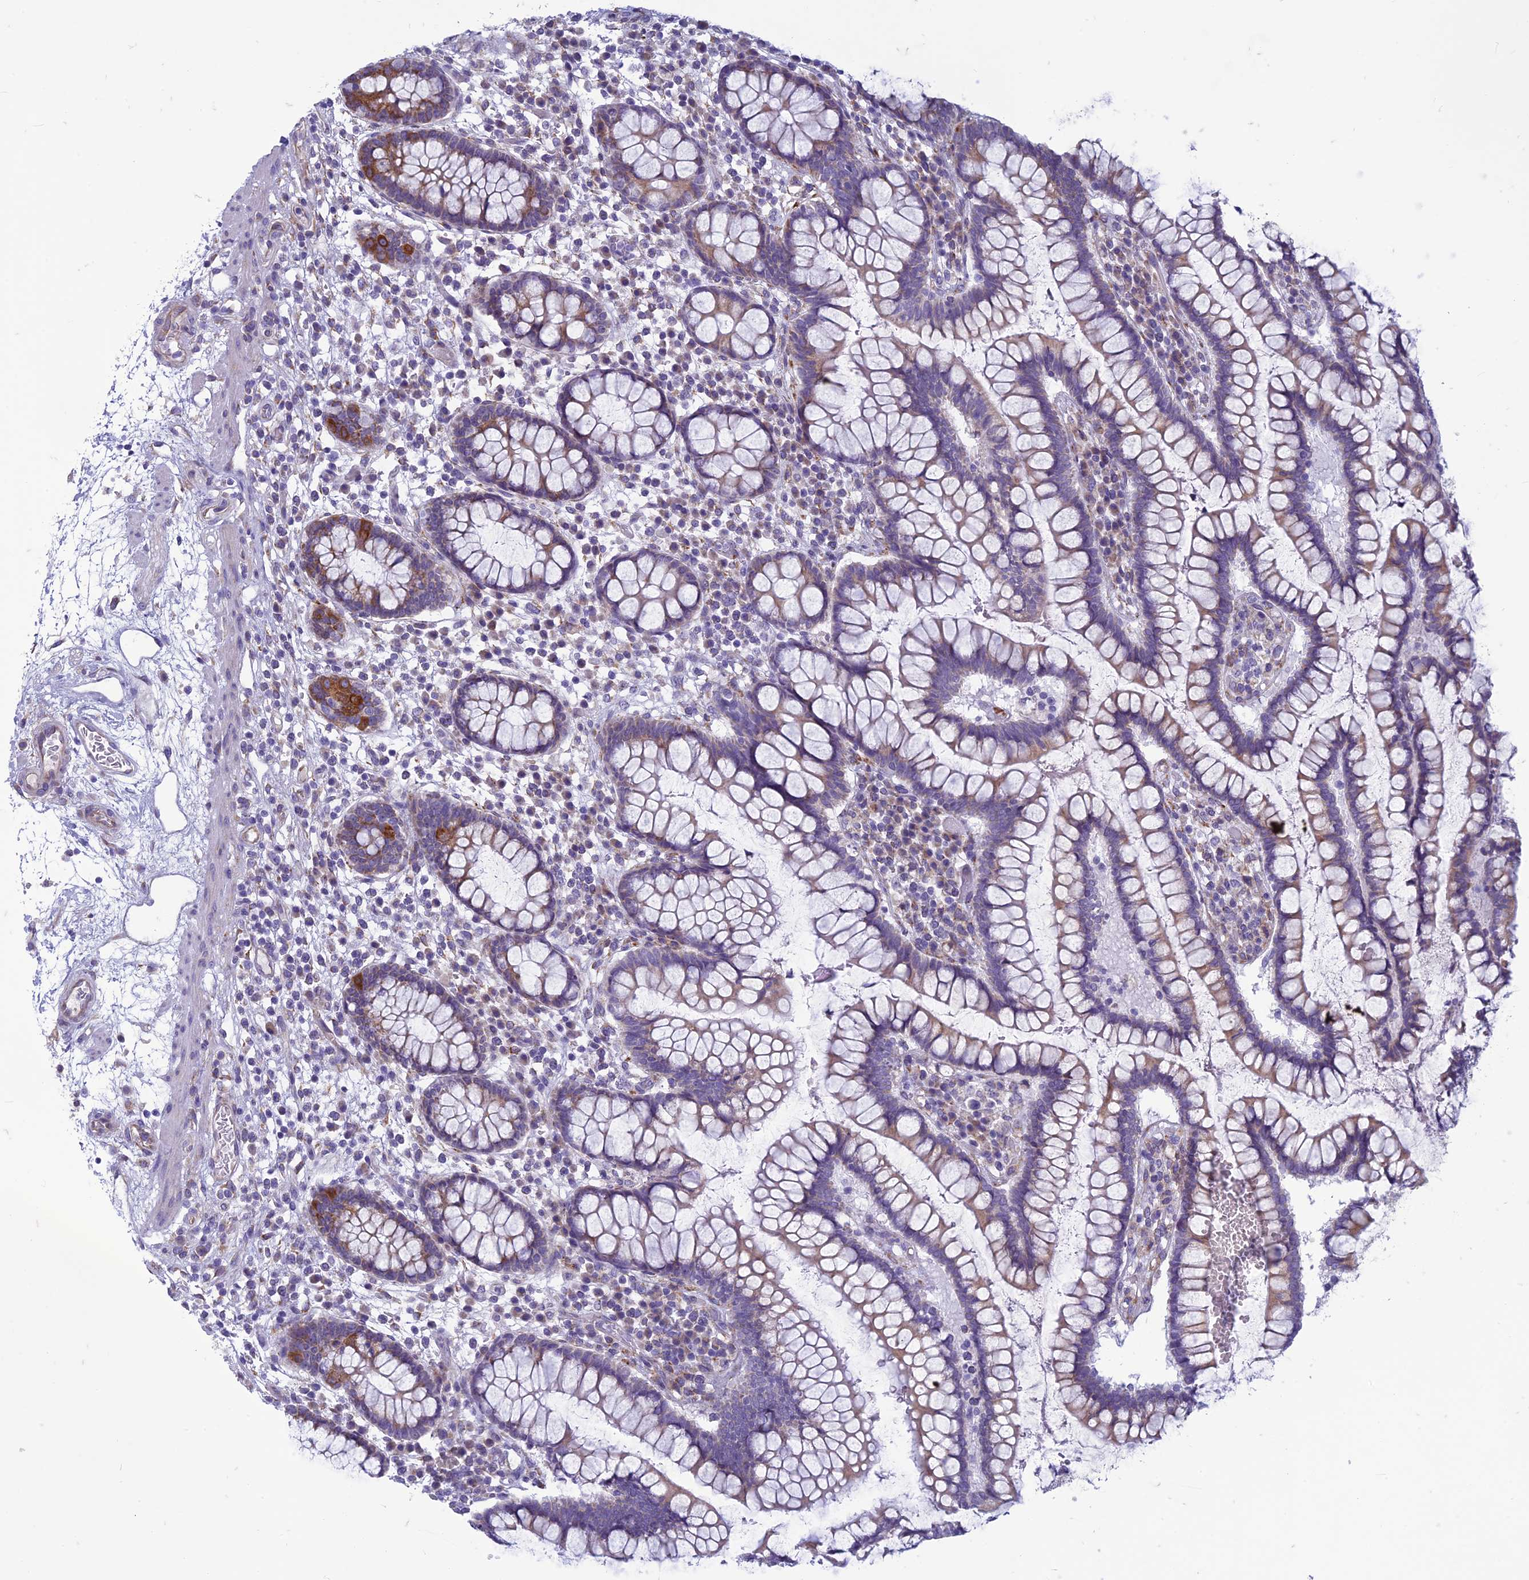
{"staining": {"intensity": "negative", "quantity": "none", "location": "none"}, "tissue": "colon", "cell_type": "Endothelial cells", "image_type": "normal", "snomed": [{"axis": "morphology", "description": "Normal tissue, NOS"}, {"axis": "topography", "description": "Colon"}], "caption": "Image shows no protein positivity in endothelial cells of unremarkable colon. (DAB (3,3'-diaminobenzidine) immunohistochemistry with hematoxylin counter stain).", "gene": "CENATAC", "patient": {"sex": "female", "age": 79}}